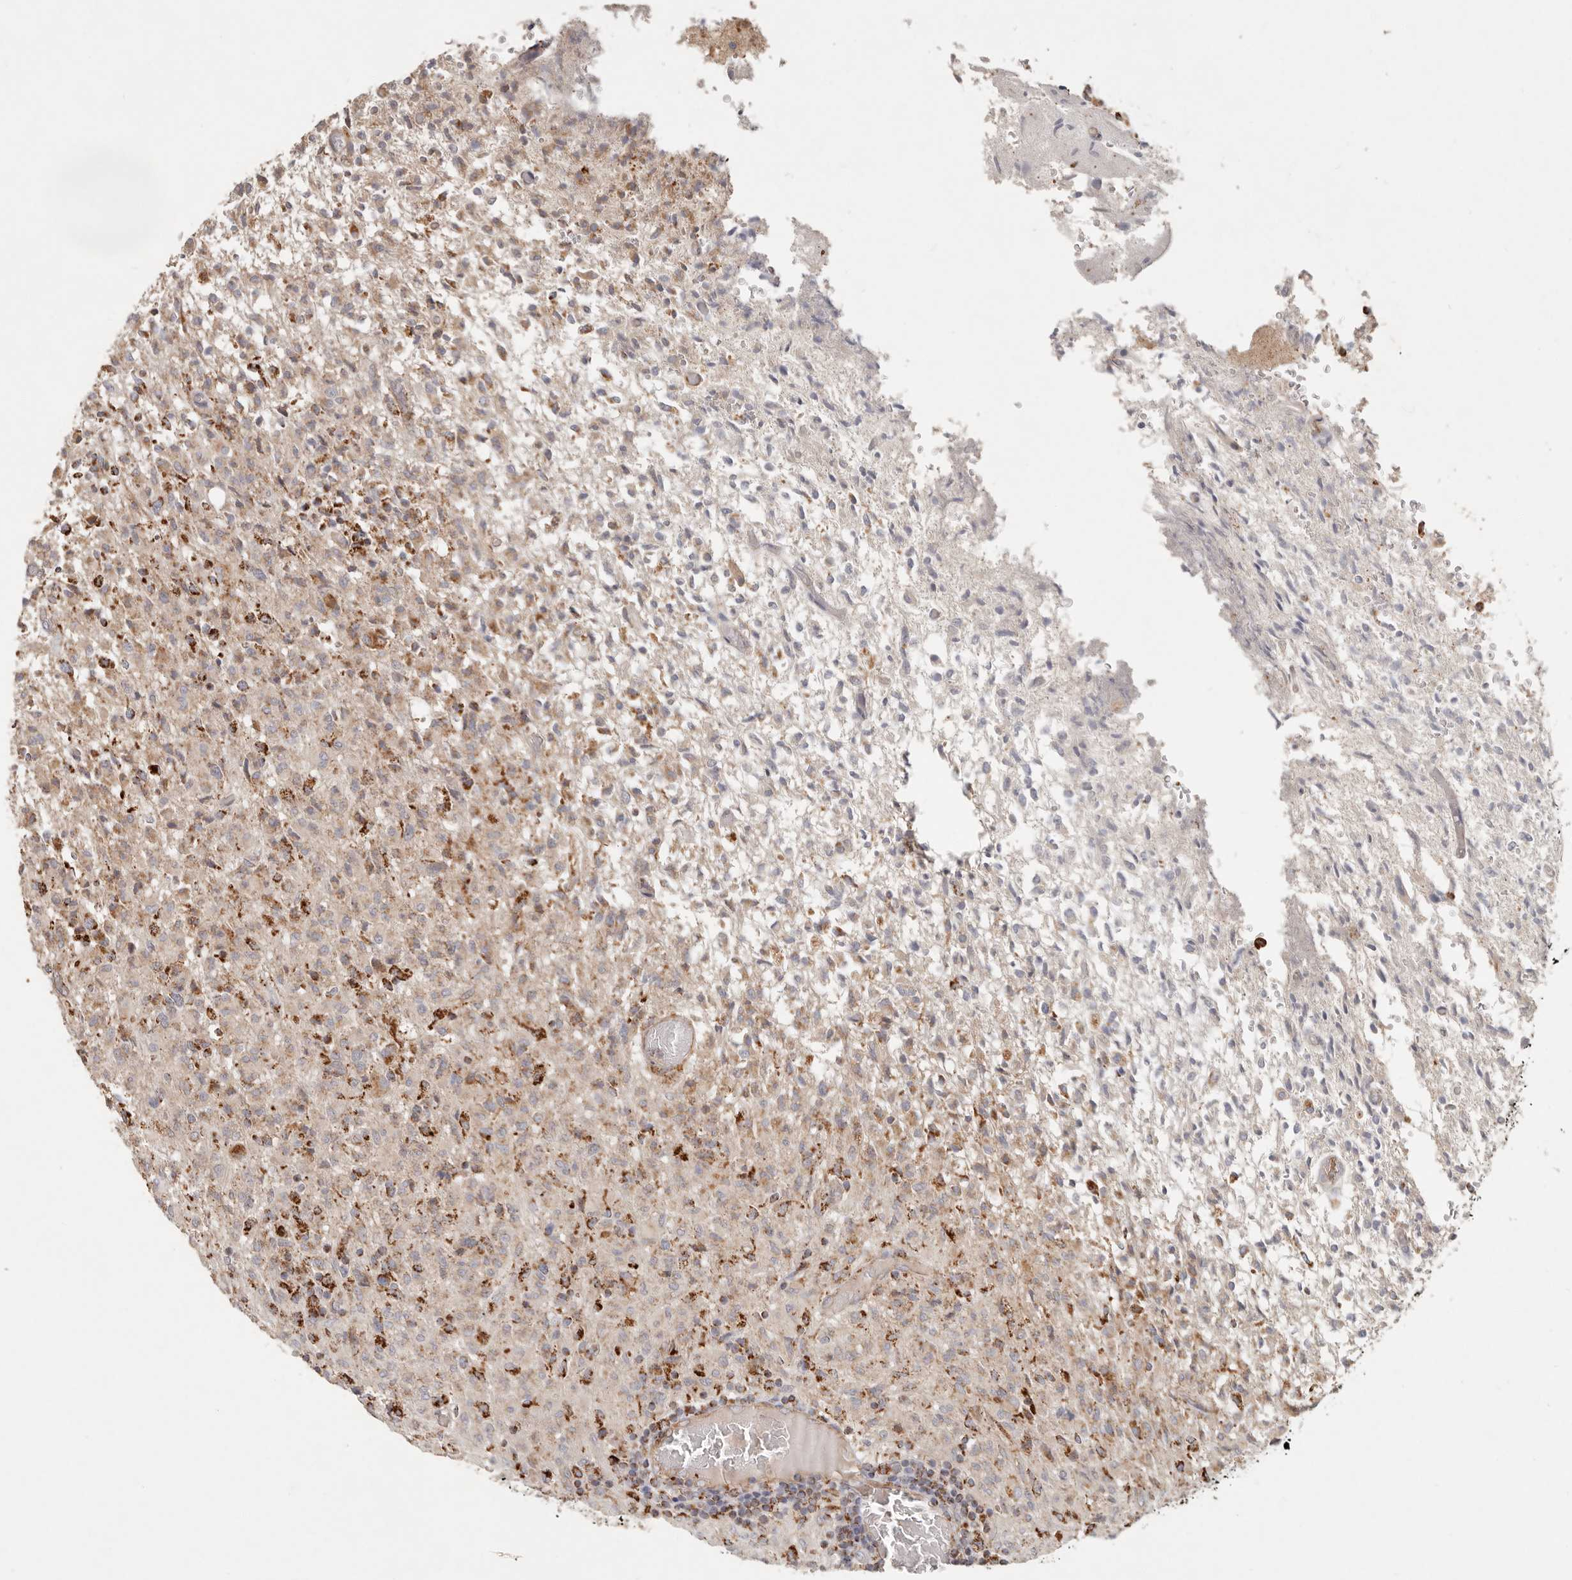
{"staining": {"intensity": "moderate", "quantity": "25%-75%", "location": "cytoplasmic/membranous"}, "tissue": "glioma", "cell_type": "Tumor cells", "image_type": "cancer", "snomed": [{"axis": "morphology", "description": "Glioma, malignant, High grade"}, {"axis": "topography", "description": "Brain"}], "caption": "Human glioma stained with a brown dye reveals moderate cytoplasmic/membranous positive staining in approximately 25%-75% of tumor cells.", "gene": "ARHGEF10L", "patient": {"sex": "female", "age": 57}}